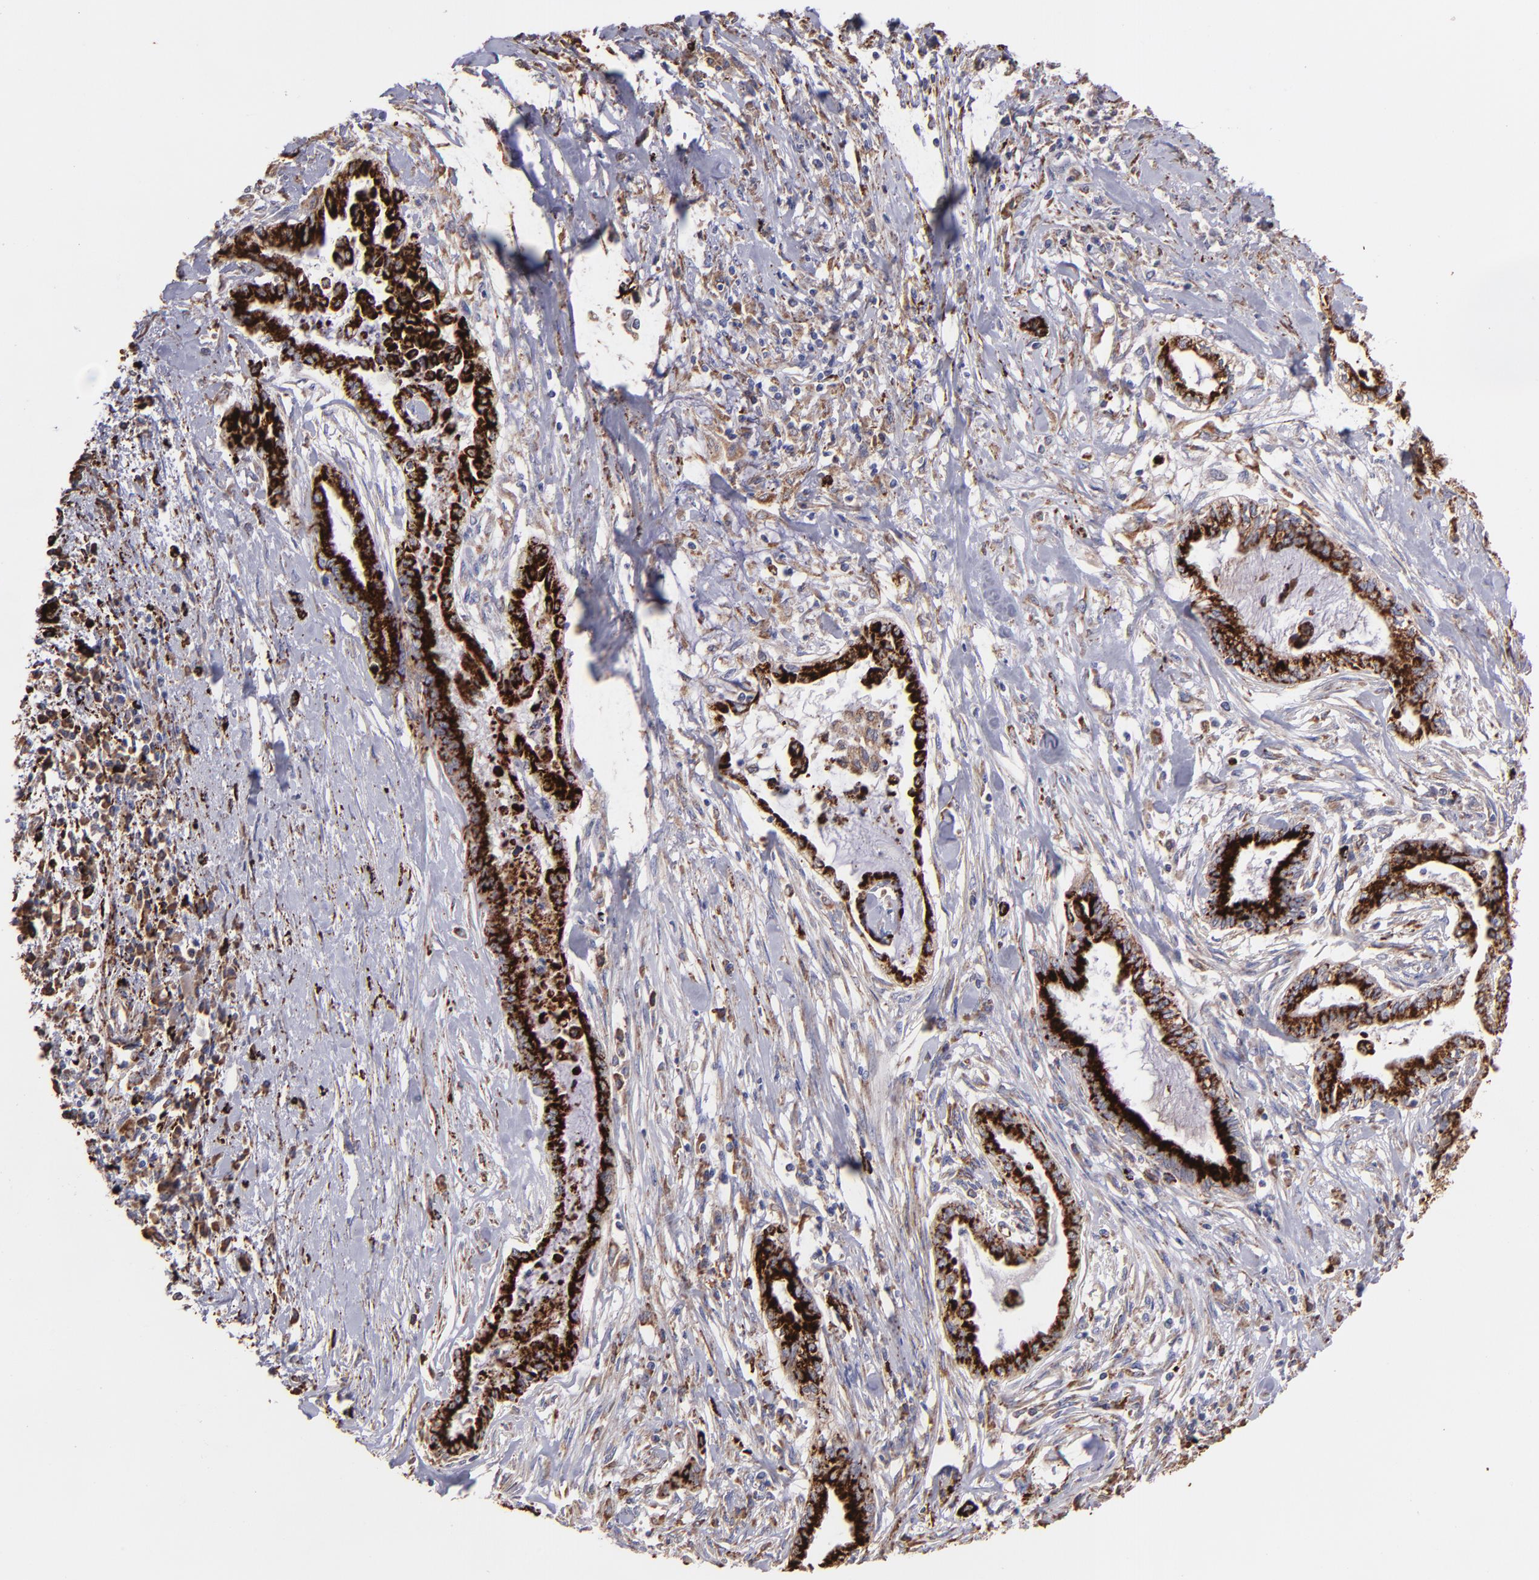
{"staining": {"intensity": "strong", "quantity": ">75%", "location": "cytoplasmic/membranous"}, "tissue": "pancreatic cancer", "cell_type": "Tumor cells", "image_type": "cancer", "snomed": [{"axis": "morphology", "description": "Adenocarcinoma, NOS"}, {"axis": "topography", "description": "Pancreas"}], "caption": "Human pancreatic cancer stained for a protein (brown) exhibits strong cytoplasmic/membranous positive positivity in about >75% of tumor cells.", "gene": "MAOB", "patient": {"sex": "female", "age": 64}}